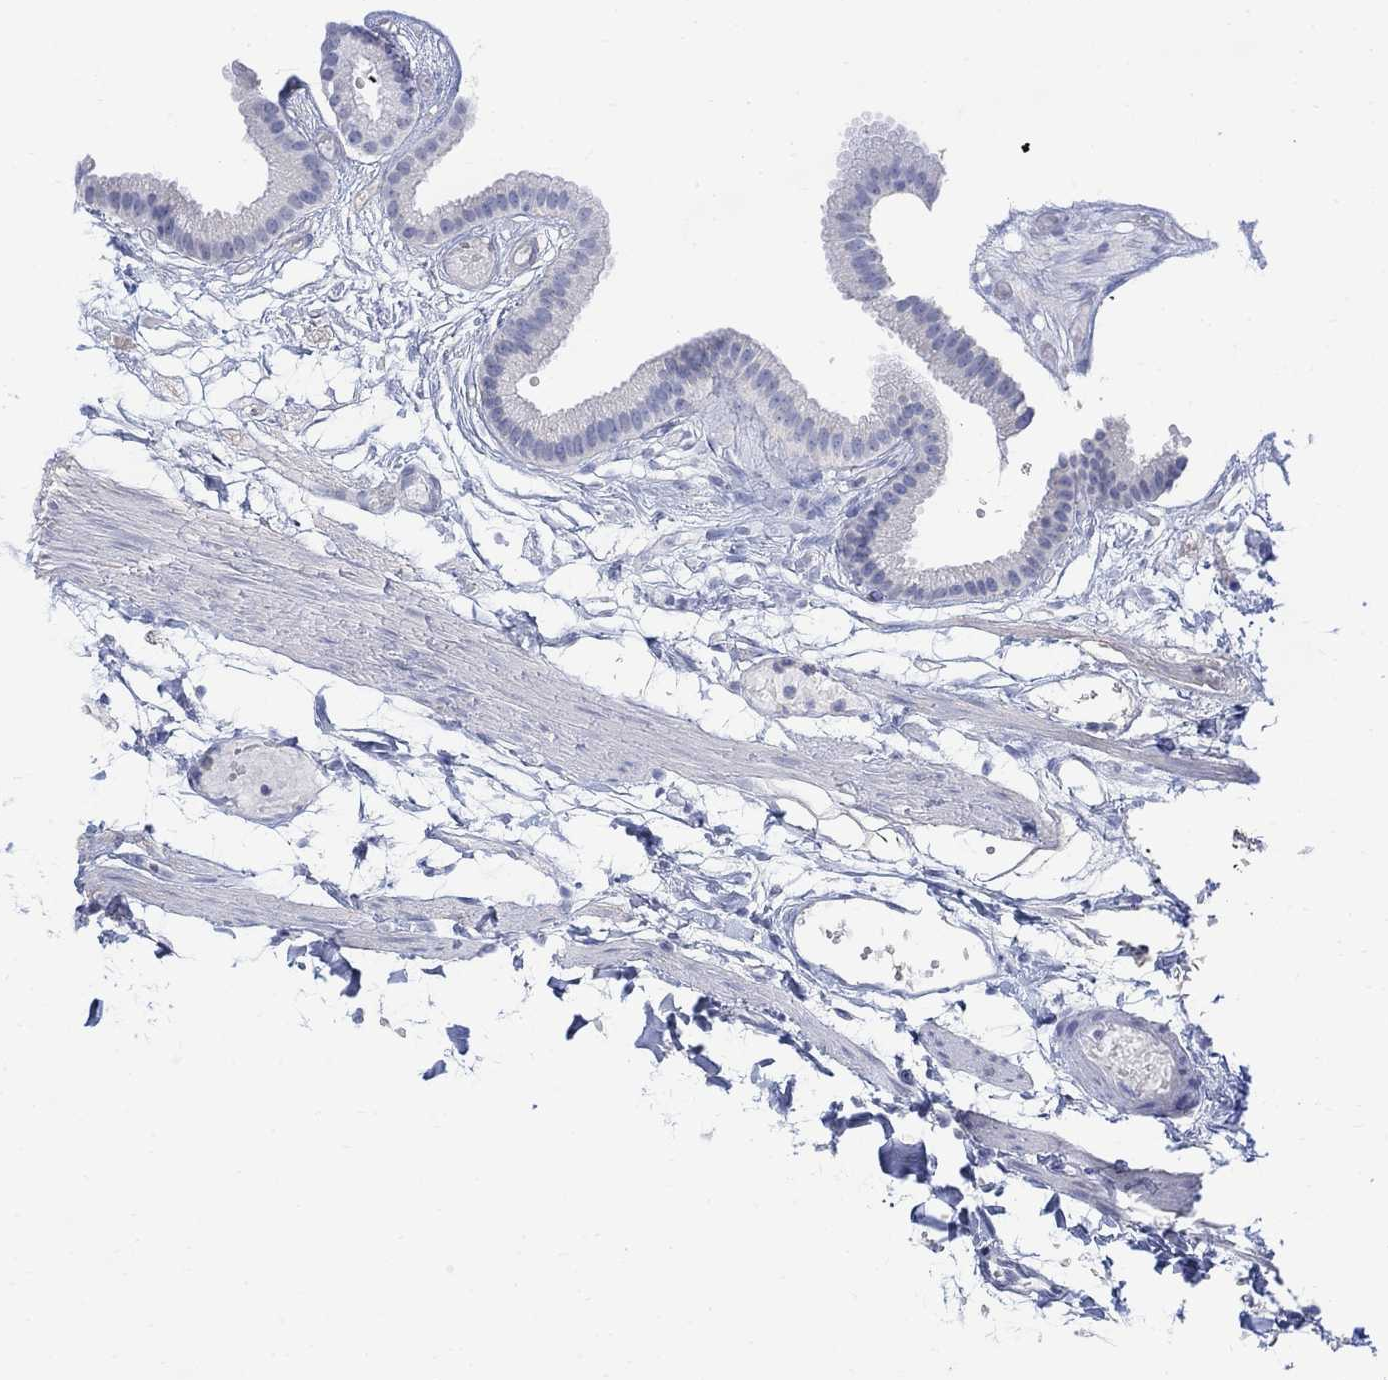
{"staining": {"intensity": "negative", "quantity": "none", "location": "none"}, "tissue": "gallbladder", "cell_type": "Glandular cells", "image_type": "normal", "snomed": [{"axis": "morphology", "description": "Normal tissue, NOS"}, {"axis": "topography", "description": "Gallbladder"}], "caption": "High power microscopy histopathology image of an IHC photomicrograph of normal gallbladder, revealing no significant positivity in glandular cells. (DAB (3,3'-diaminobenzidine) immunohistochemistry, high magnification).", "gene": "FBP2", "patient": {"sex": "female", "age": 45}}